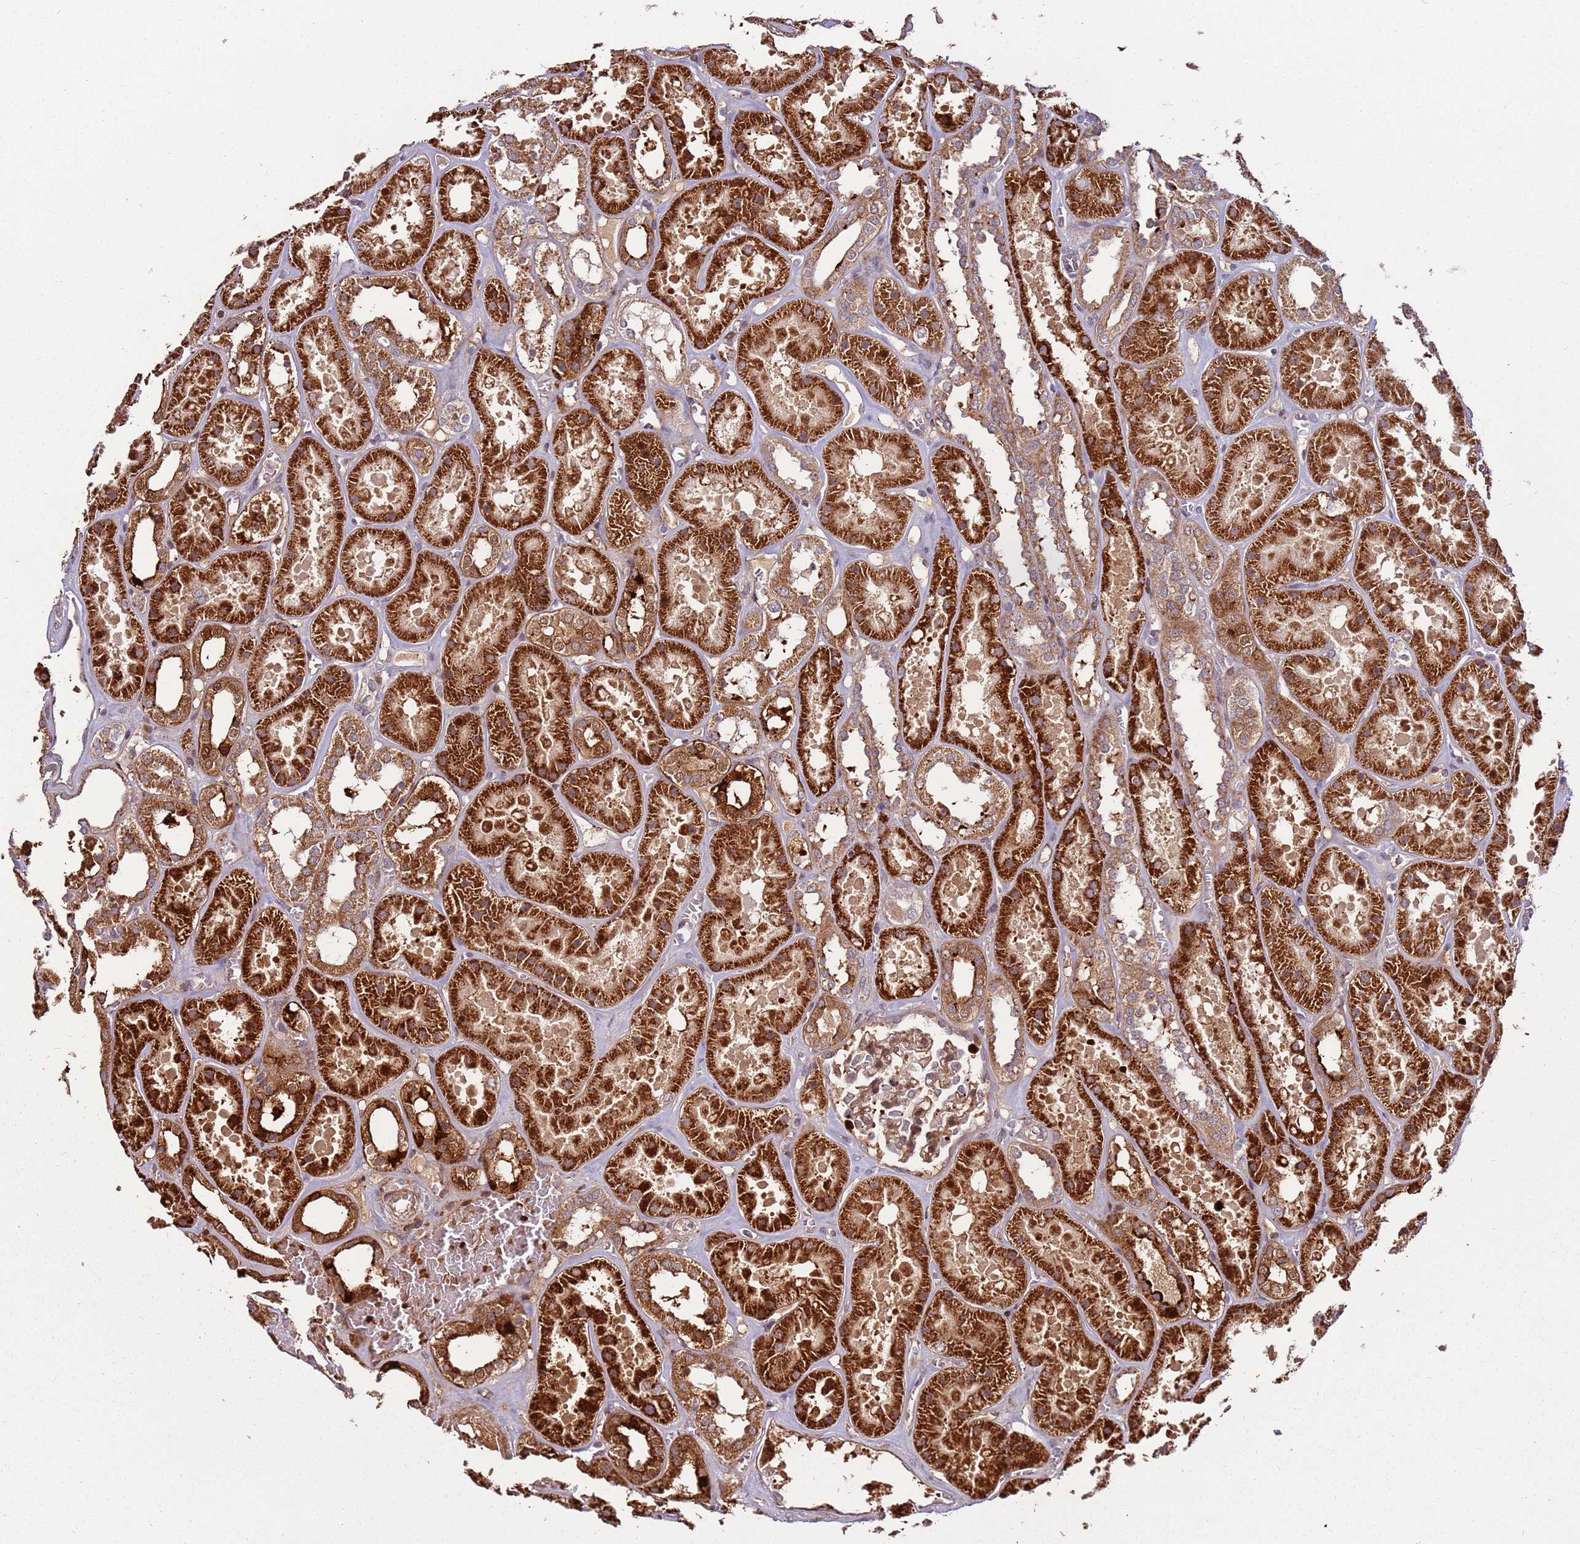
{"staining": {"intensity": "moderate", "quantity": ">75%", "location": "cytoplasmic/membranous"}, "tissue": "kidney", "cell_type": "Cells in glomeruli", "image_type": "normal", "snomed": [{"axis": "morphology", "description": "Normal tissue, NOS"}, {"axis": "topography", "description": "Kidney"}], "caption": "Benign kidney reveals moderate cytoplasmic/membranous staining in approximately >75% of cells in glomeruli, visualized by immunohistochemistry.", "gene": "RHBDL1", "patient": {"sex": "female", "age": 41}}